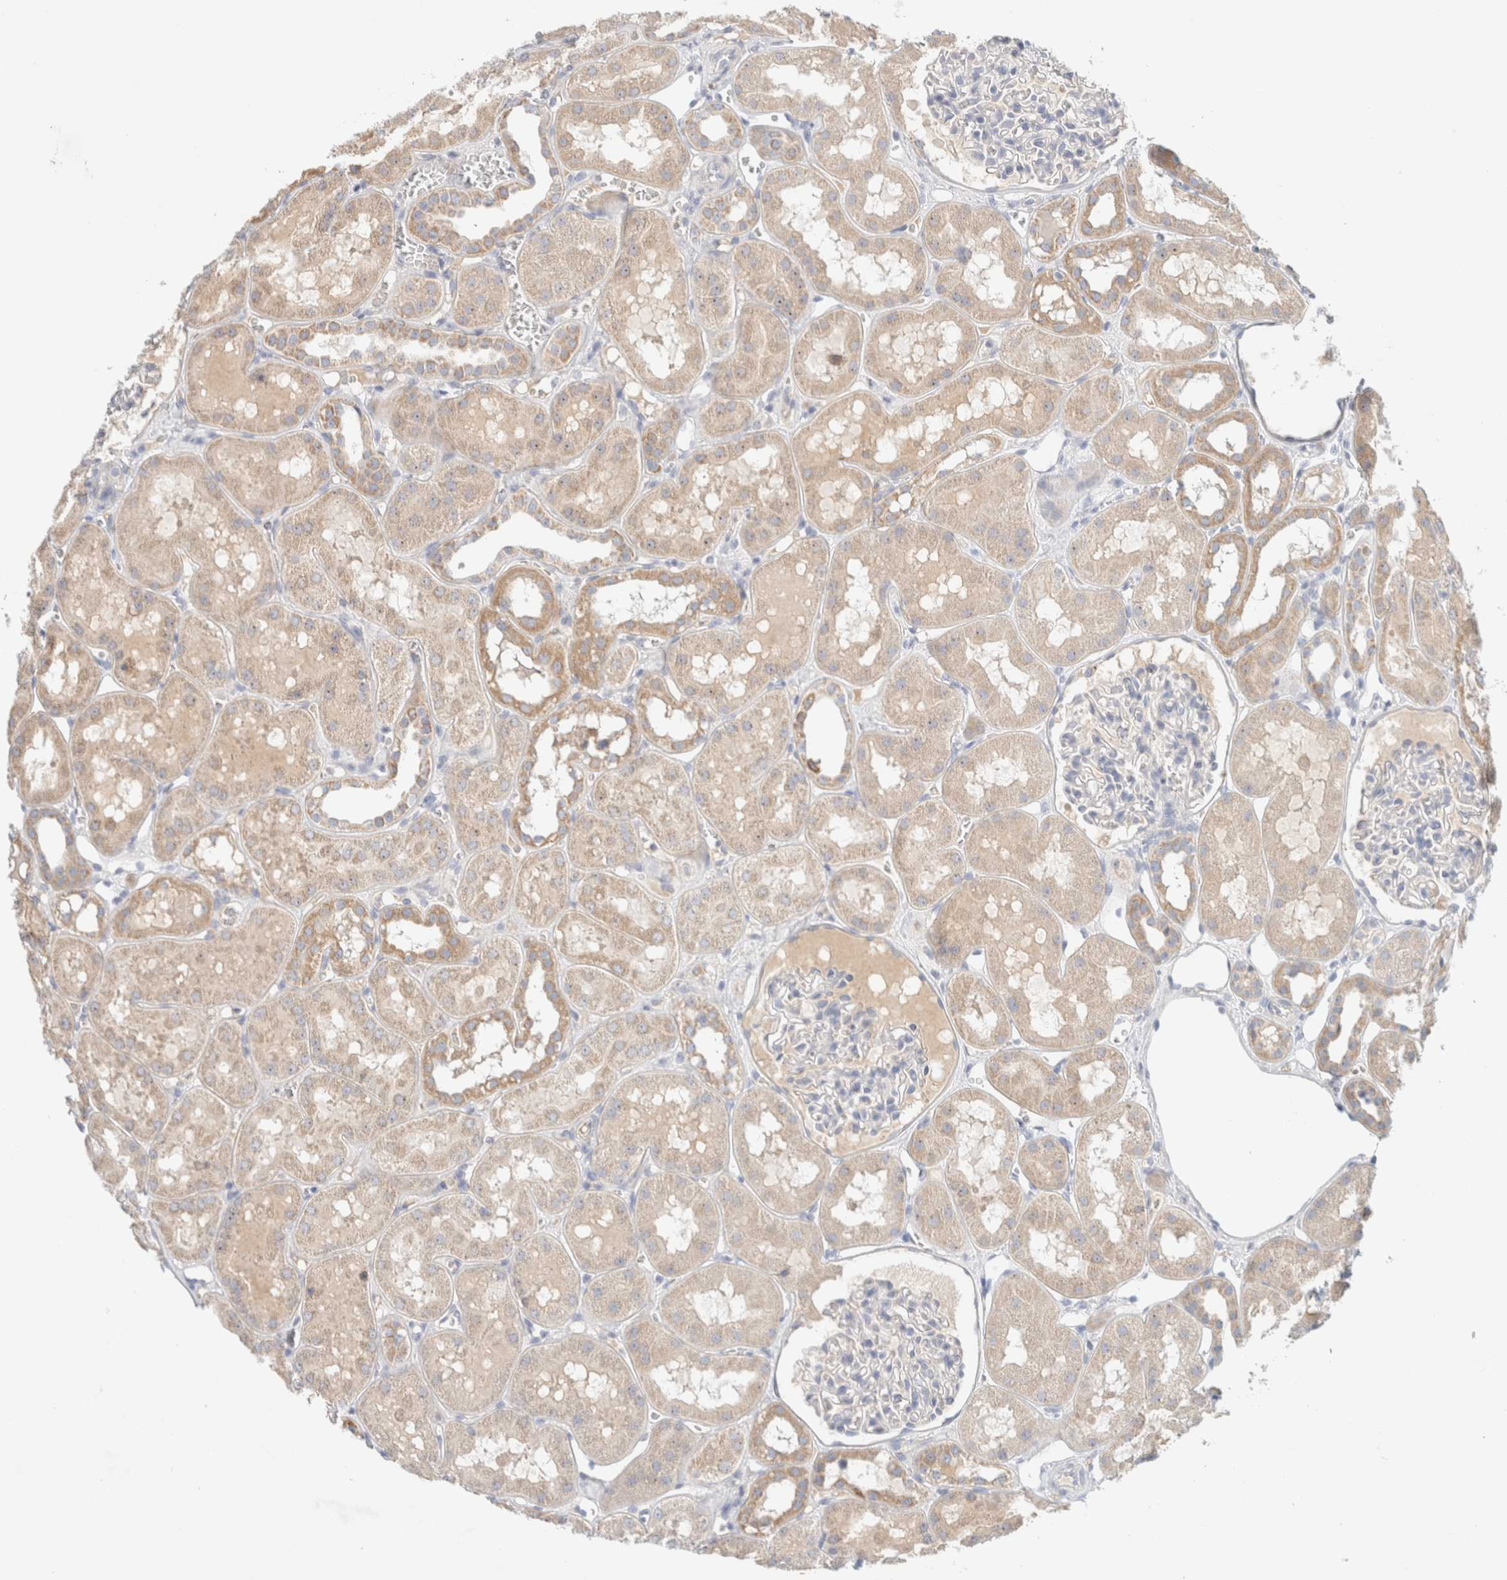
{"staining": {"intensity": "negative", "quantity": "none", "location": "none"}, "tissue": "kidney", "cell_type": "Cells in glomeruli", "image_type": "normal", "snomed": [{"axis": "morphology", "description": "Normal tissue, NOS"}, {"axis": "topography", "description": "Kidney"}, {"axis": "topography", "description": "Urinary bladder"}], "caption": "This is a histopathology image of immunohistochemistry staining of unremarkable kidney, which shows no staining in cells in glomeruli. (DAB immunohistochemistry visualized using brightfield microscopy, high magnification).", "gene": "HEXD", "patient": {"sex": "male", "age": 16}}